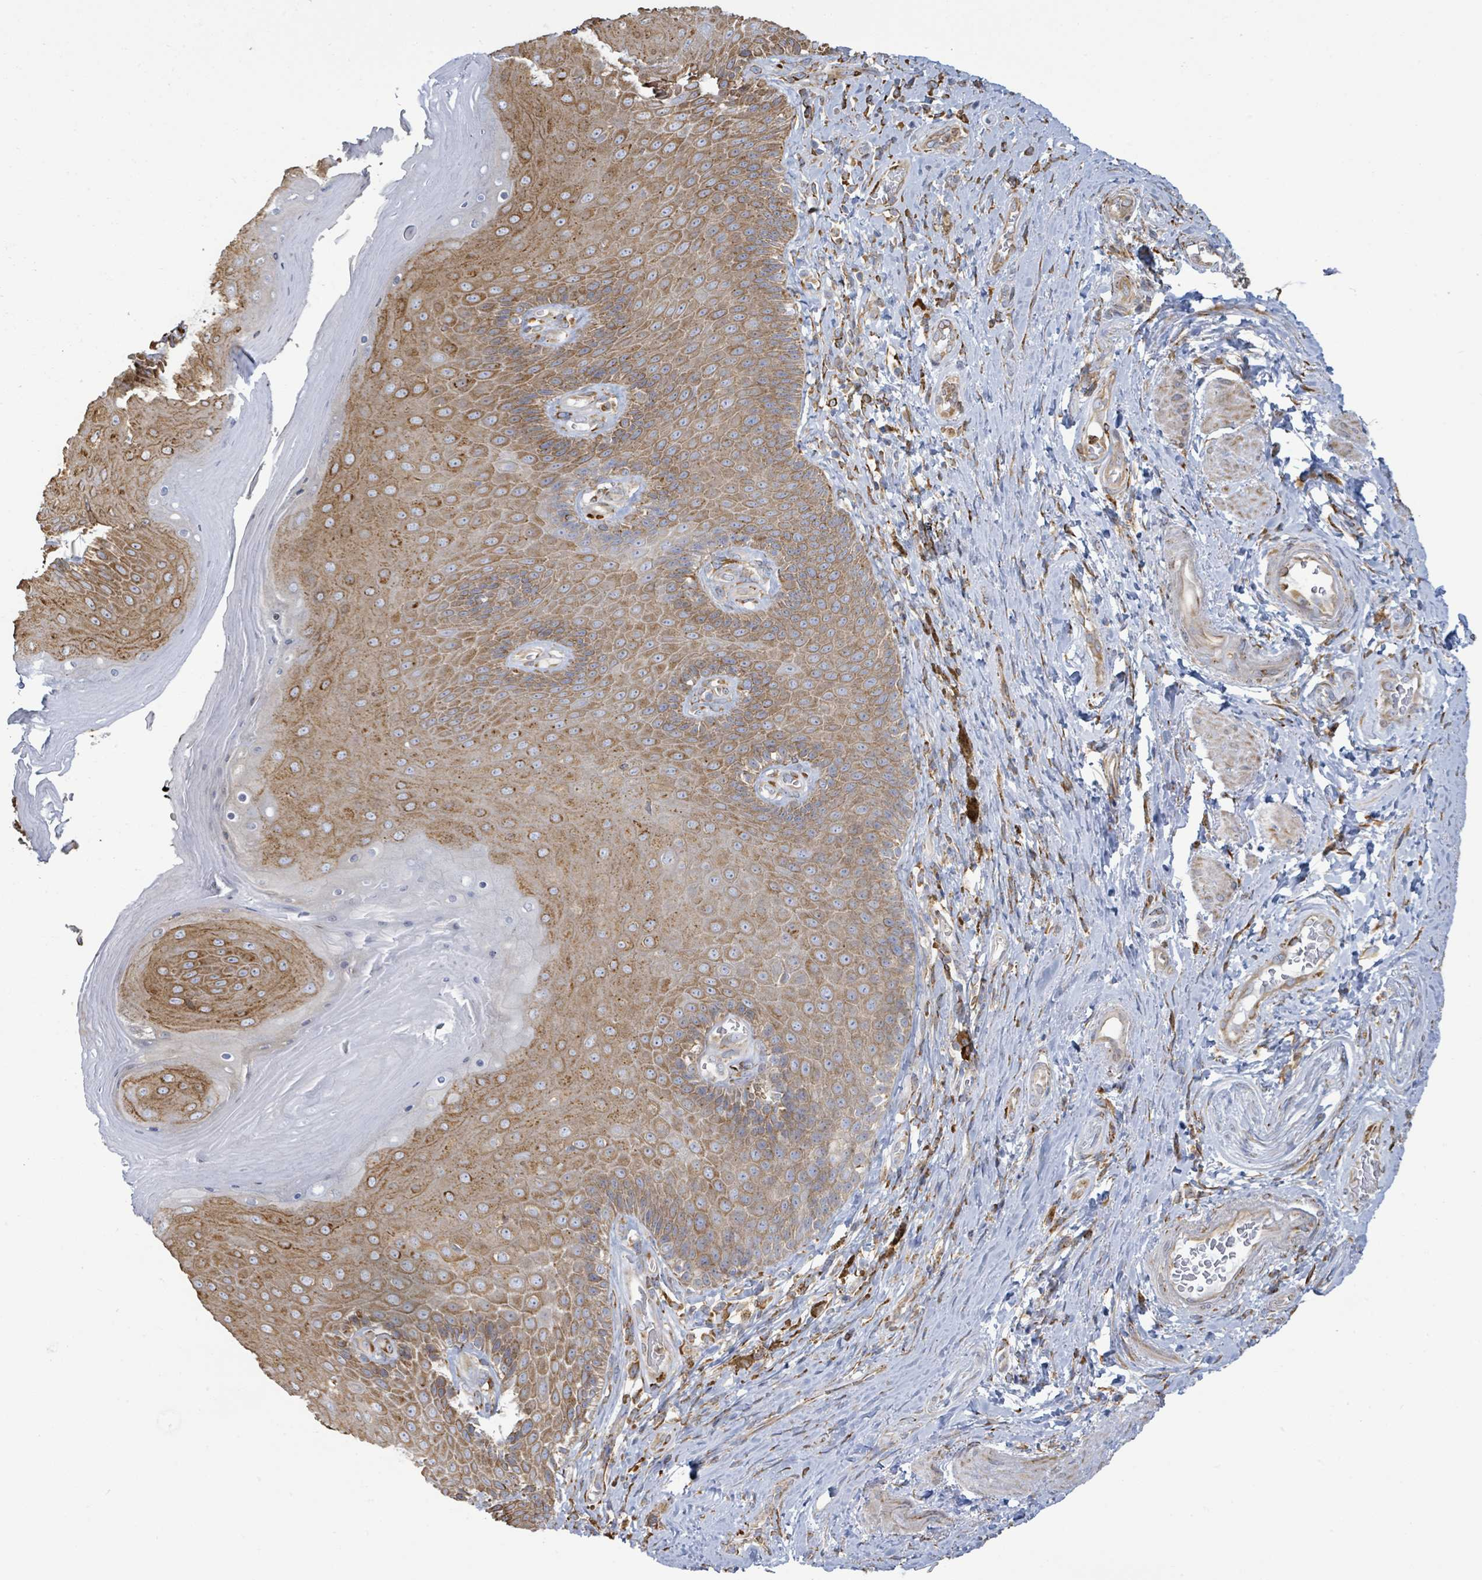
{"staining": {"intensity": "moderate", "quantity": ">75%", "location": "cytoplasmic/membranous"}, "tissue": "skin", "cell_type": "Epidermal cells", "image_type": "normal", "snomed": [{"axis": "morphology", "description": "Normal tissue, NOS"}, {"axis": "topography", "description": "Anal"}, {"axis": "topography", "description": "Peripheral nerve tissue"}], "caption": "Moderate cytoplasmic/membranous protein expression is appreciated in about >75% of epidermal cells in skin.", "gene": "RFPL4AL1", "patient": {"sex": "male", "age": 53}}